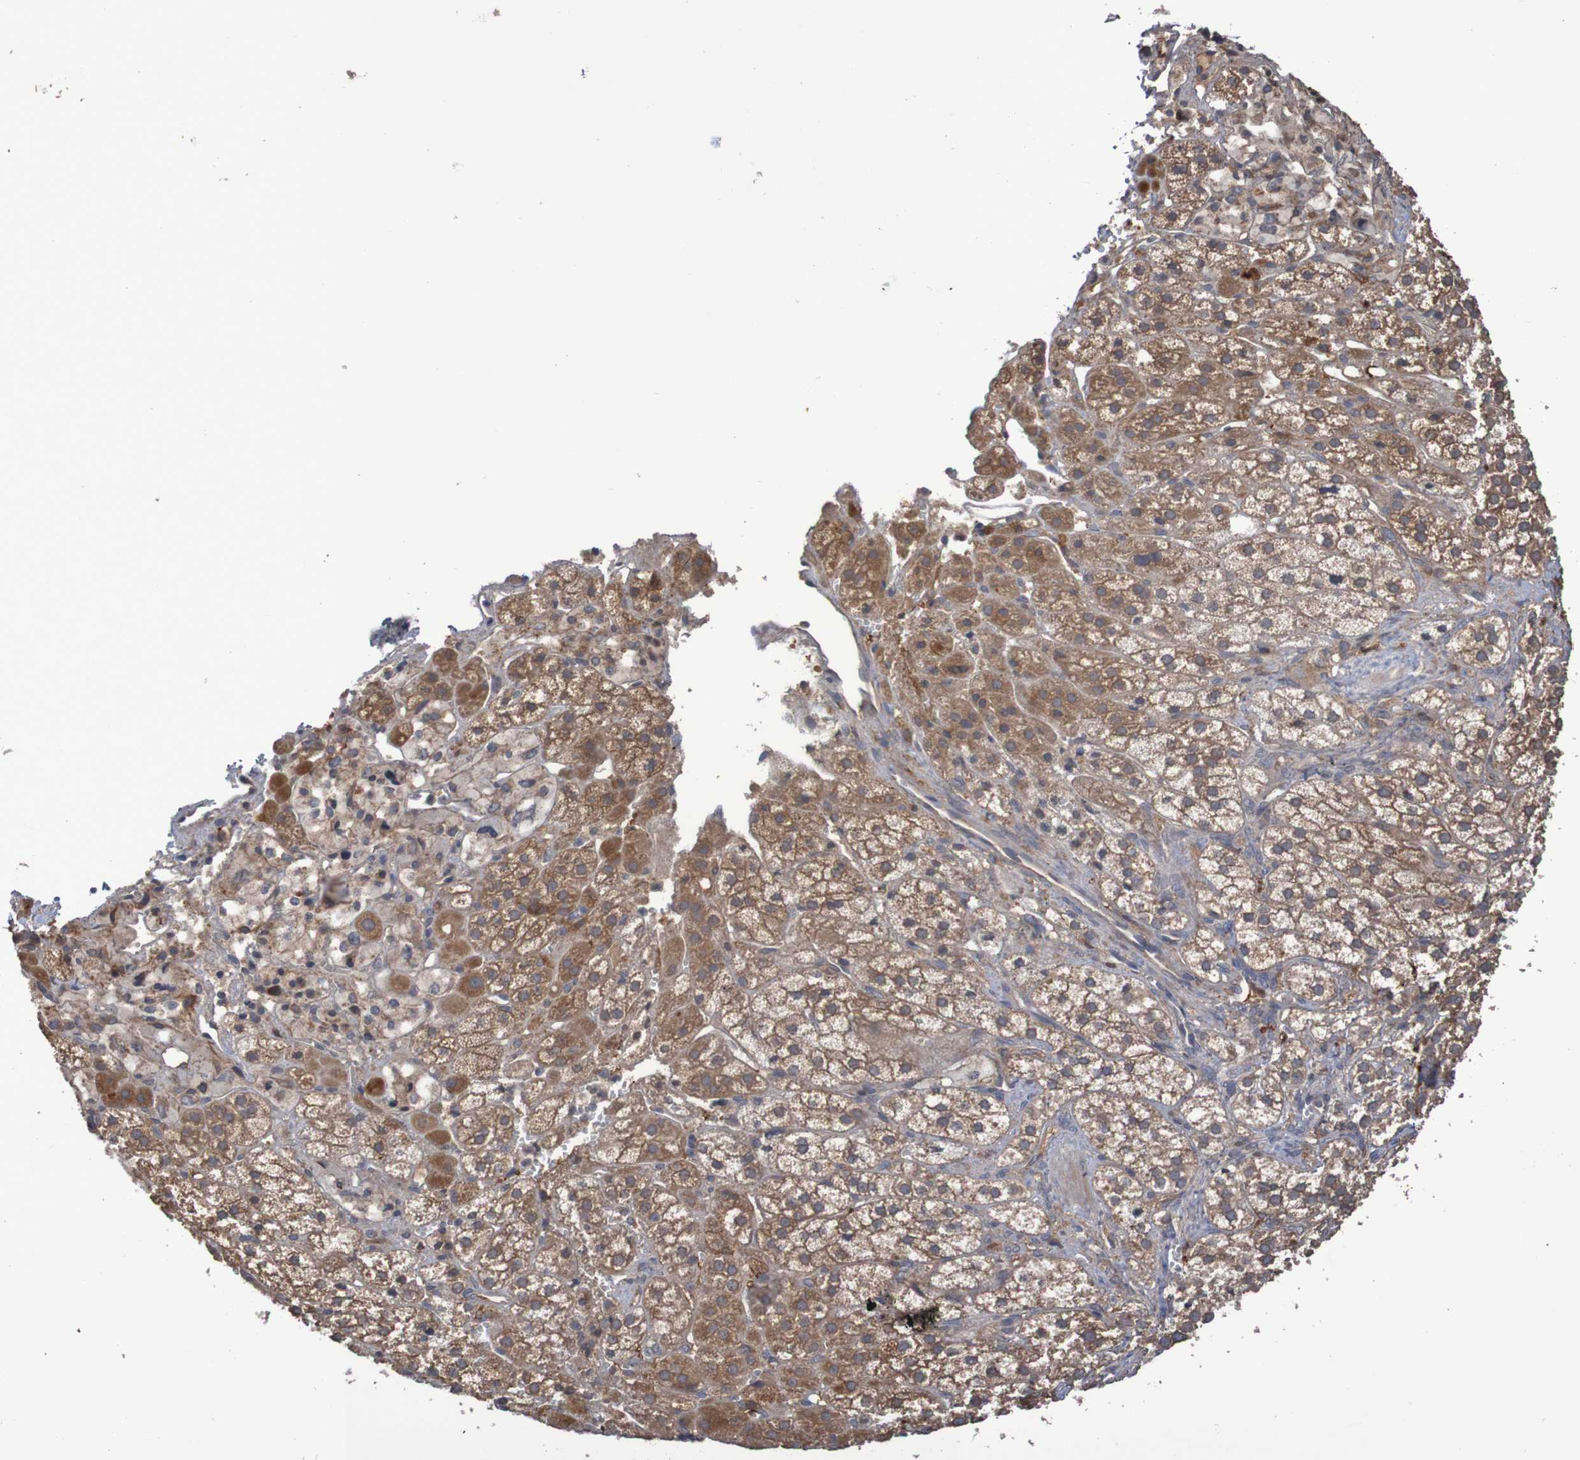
{"staining": {"intensity": "moderate", "quantity": ">75%", "location": "cytoplasmic/membranous"}, "tissue": "adrenal gland", "cell_type": "Glandular cells", "image_type": "normal", "snomed": [{"axis": "morphology", "description": "Normal tissue, NOS"}, {"axis": "topography", "description": "Adrenal gland"}], "caption": "The histopathology image shows staining of normal adrenal gland, revealing moderate cytoplasmic/membranous protein expression (brown color) within glandular cells.", "gene": "PHYH", "patient": {"sex": "male", "age": 56}}